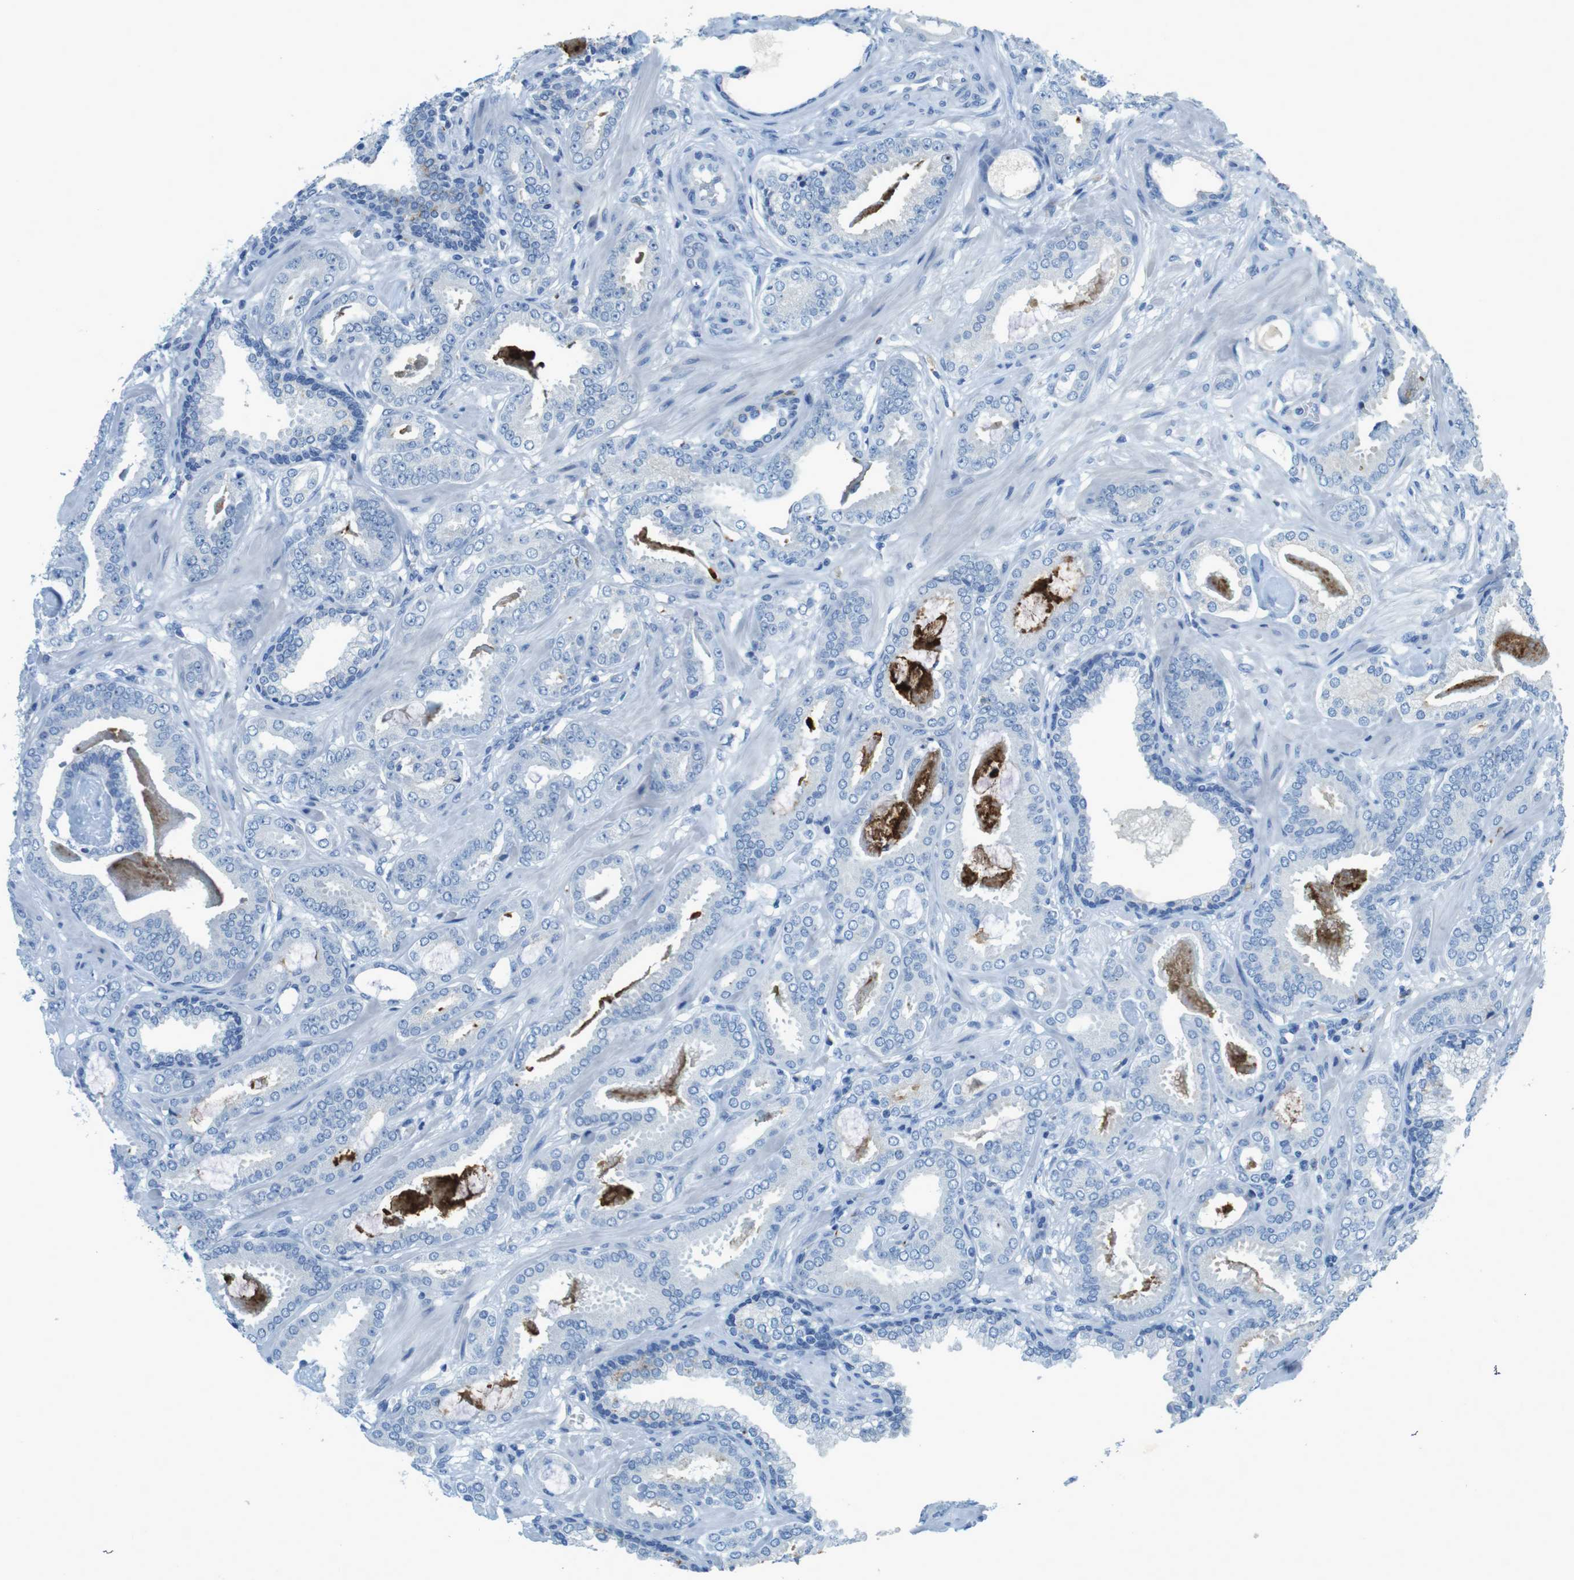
{"staining": {"intensity": "negative", "quantity": "none", "location": "none"}, "tissue": "prostate cancer", "cell_type": "Tumor cells", "image_type": "cancer", "snomed": [{"axis": "morphology", "description": "Adenocarcinoma, Low grade"}, {"axis": "topography", "description": "Prostate"}], "caption": "There is no significant positivity in tumor cells of prostate cancer.", "gene": "CD320", "patient": {"sex": "male", "age": 53}}